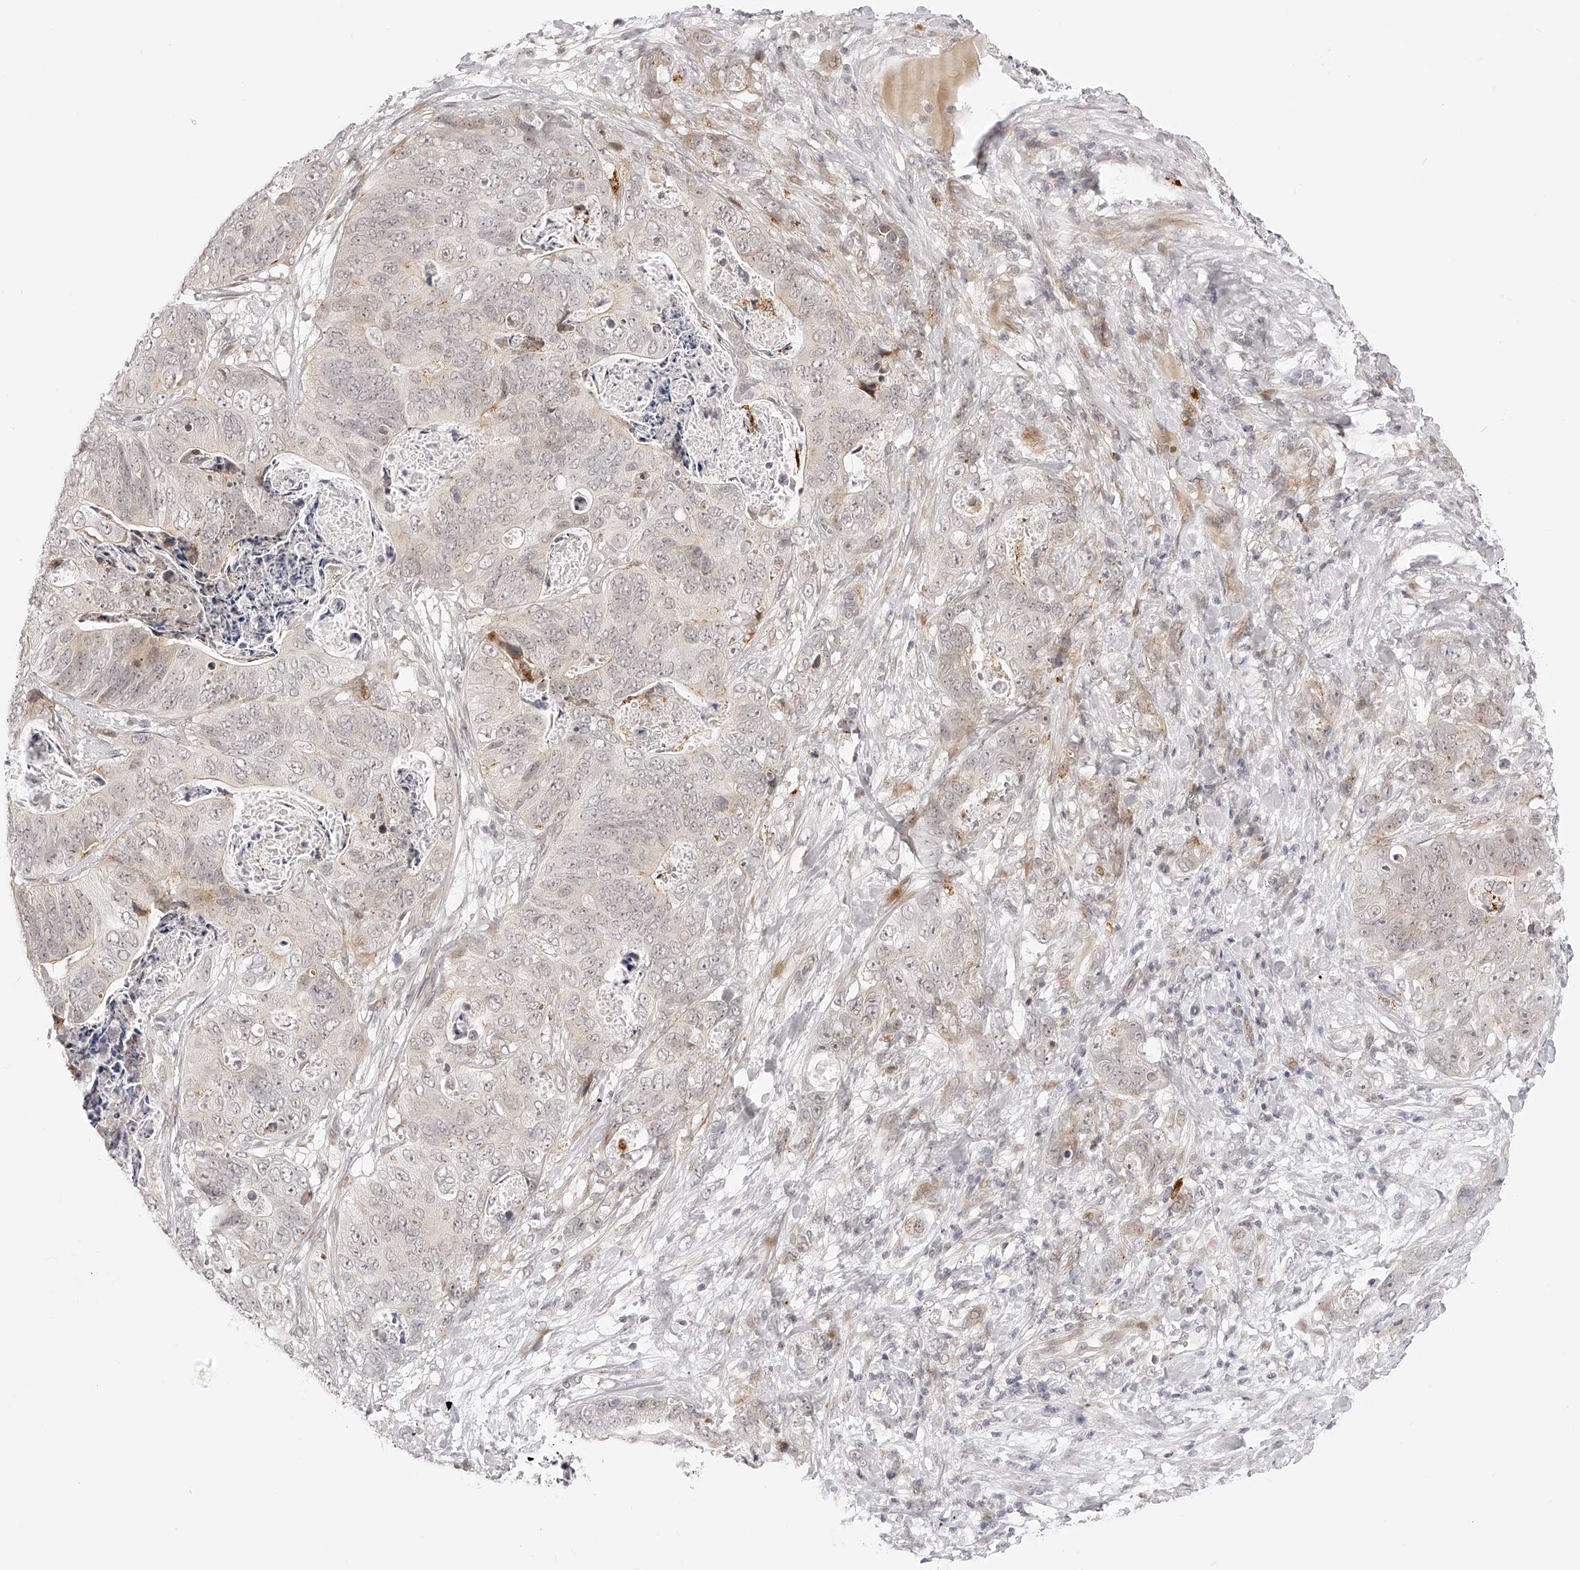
{"staining": {"intensity": "weak", "quantity": "<25%", "location": "cytoplasmic/membranous"}, "tissue": "stomach cancer", "cell_type": "Tumor cells", "image_type": "cancer", "snomed": [{"axis": "morphology", "description": "Normal tissue, NOS"}, {"axis": "morphology", "description": "Adenocarcinoma, NOS"}, {"axis": "topography", "description": "Stomach"}], "caption": "Image shows no protein staining in tumor cells of stomach cancer tissue. (DAB (3,3'-diaminobenzidine) immunohistochemistry (IHC), high magnification).", "gene": "PLEKHG1", "patient": {"sex": "female", "age": 89}}